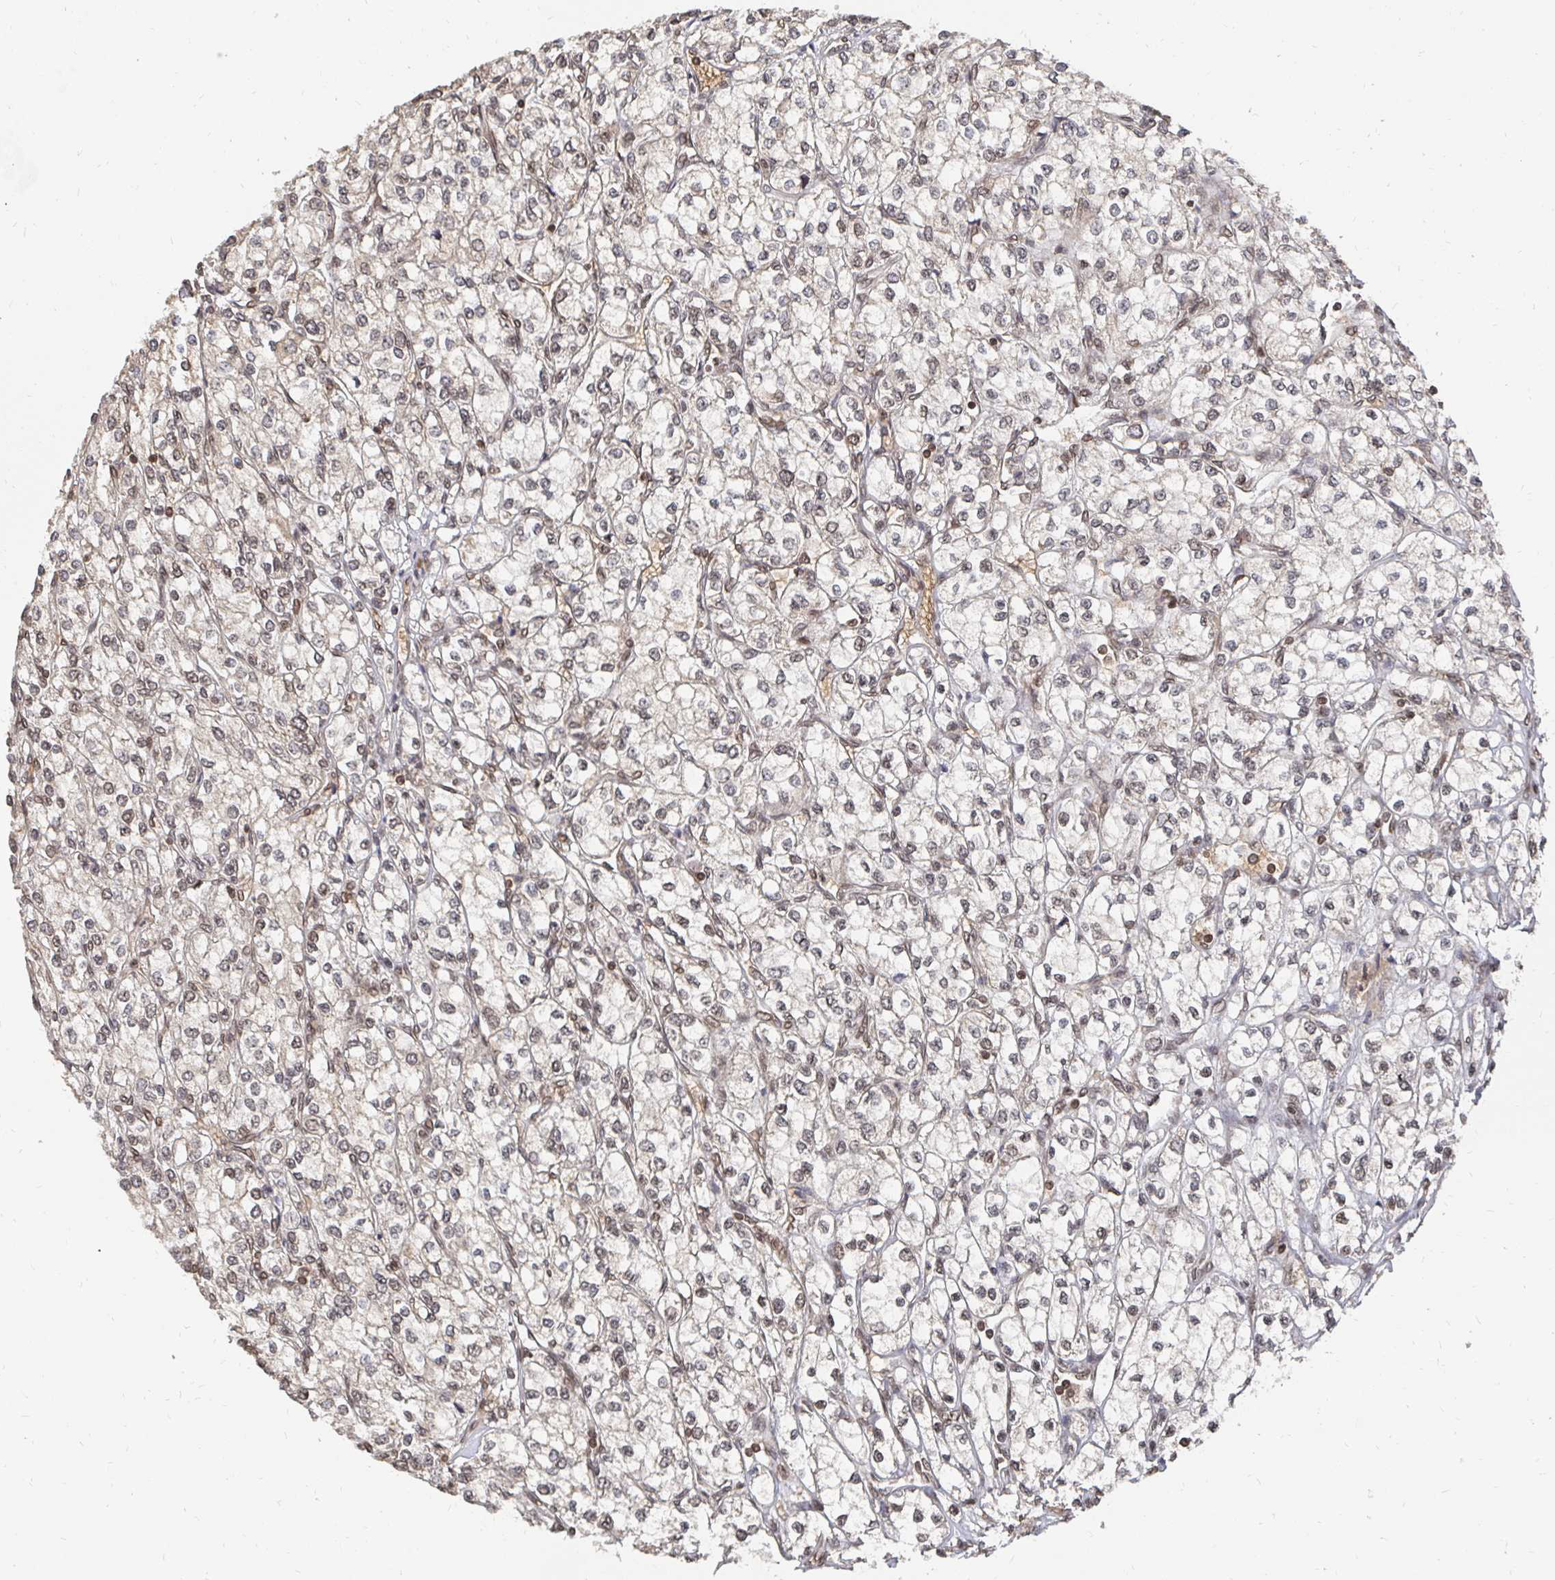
{"staining": {"intensity": "moderate", "quantity": "<25%", "location": "nuclear"}, "tissue": "renal cancer", "cell_type": "Tumor cells", "image_type": "cancer", "snomed": [{"axis": "morphology", "description": "Adenocarcinoma, NOS"}, {"axis": "topography", "description": "Kidney"}], "caption": "IHC staining of adenocarcinoma (renal), which reveals low levels of moderate nuclear staining in approximately <25% of tumor cells indicating moderate nuclear protein staining. The staining was performed using DAB (3,3'-diaminobenzidine) (brown) for protein detection and nuclei were counterstained in hematoxylin (blue).", "gene": "GTF3C6", "patient": {"sex": "male", "age": 80}}